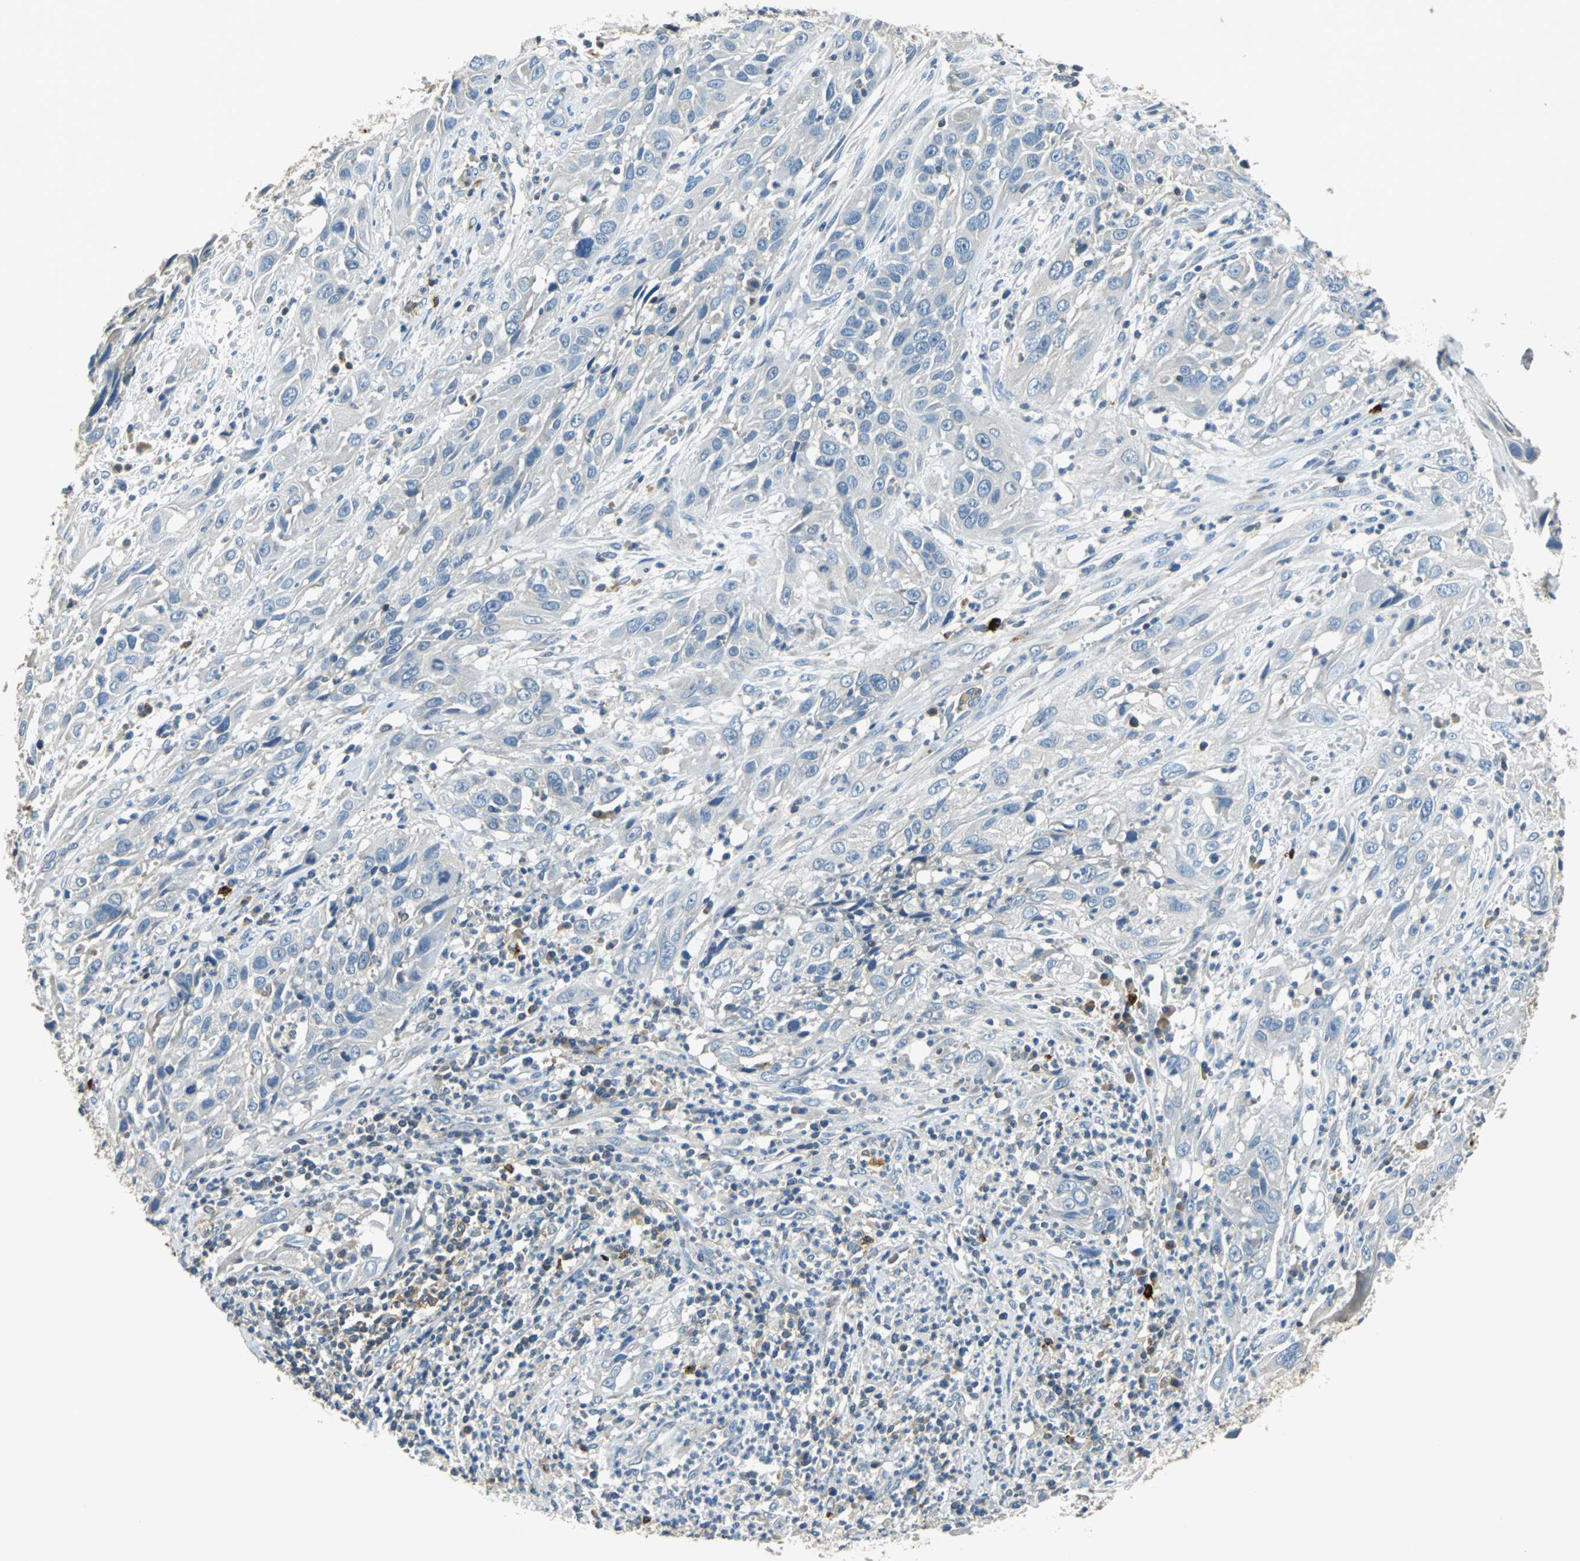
{"staining": {"intensity": "negative", "quantity": "none", "location": "none"}, "tissue": "cervical cancer", "cell_type": "Tumor cells", "image_type": "cancer", "snomed": [{"axis": "morphology", "description": "Squamous cell carcinoma, NOS"}, {"axis": "topography", "description": "Cervix"}], "caption": "This histopathology image is of cervical cancer (squamous cell carcinoma) stained with immunohistochemistry to label a protein in brown with the nuclei are counter-stained blue. There is no positivity in tumor cells.", "gene": "CPA3", "patient": {"sex": "female", "age": 32}}